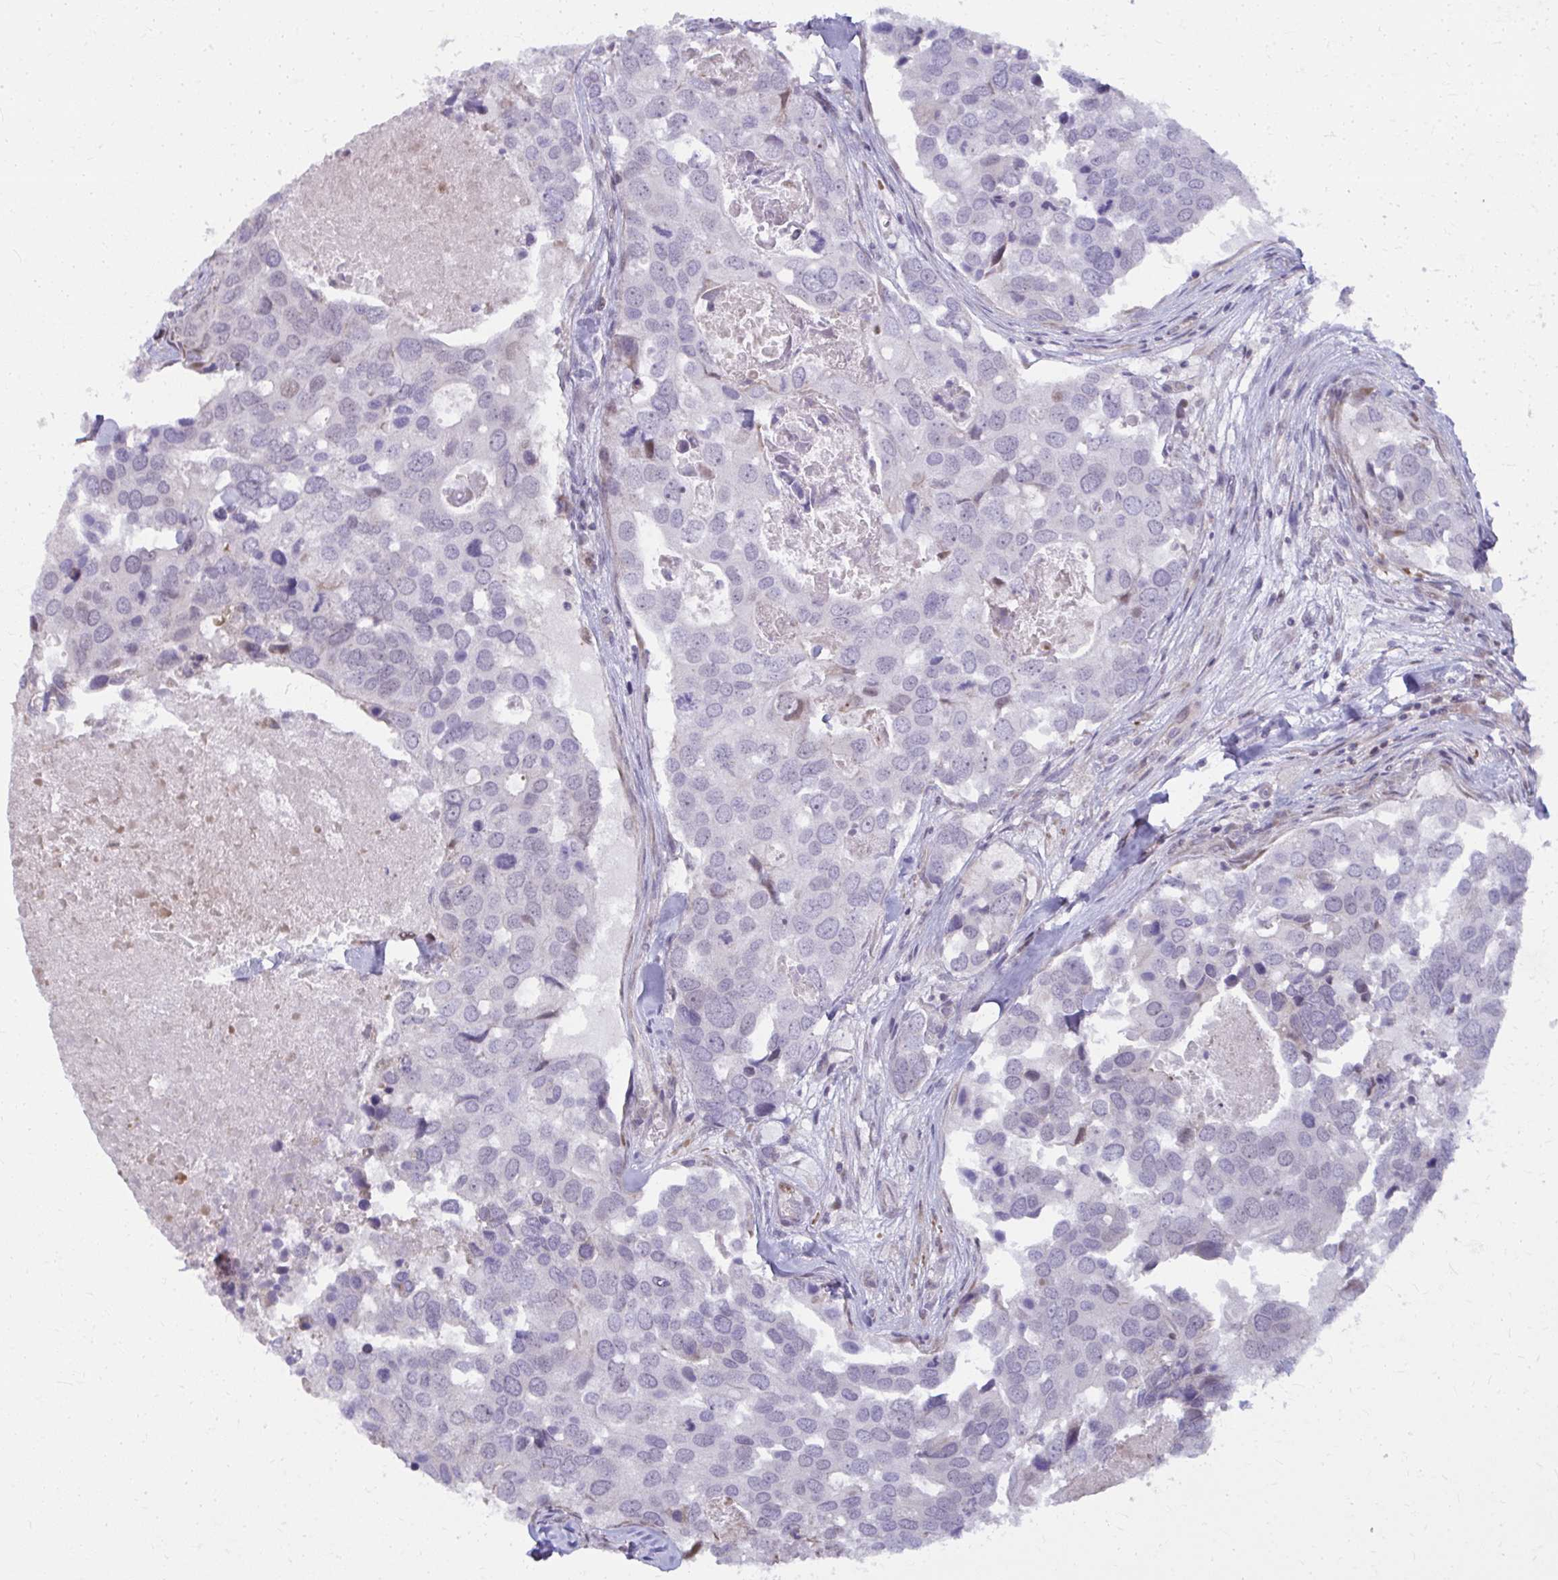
{"staining": {"intensity": "moderate", "quantity": "<25%", "location": "nuclear"}, "tissue": "breast cancer", "cell_type": "Tumor cells", "image_type": "cancer", "snomed": [{"axis": "morphology", "description": "Duct carcinoma"}, {"axis": "topography", "description": "Breast"}], "caption": "Tumor cells exhibit moderate nuclear positivity in approximately <25% of cells in breast invasive ductal carcinoma.", "gene": "MAF1", "patient": {"sex": "female", "age": 83}}